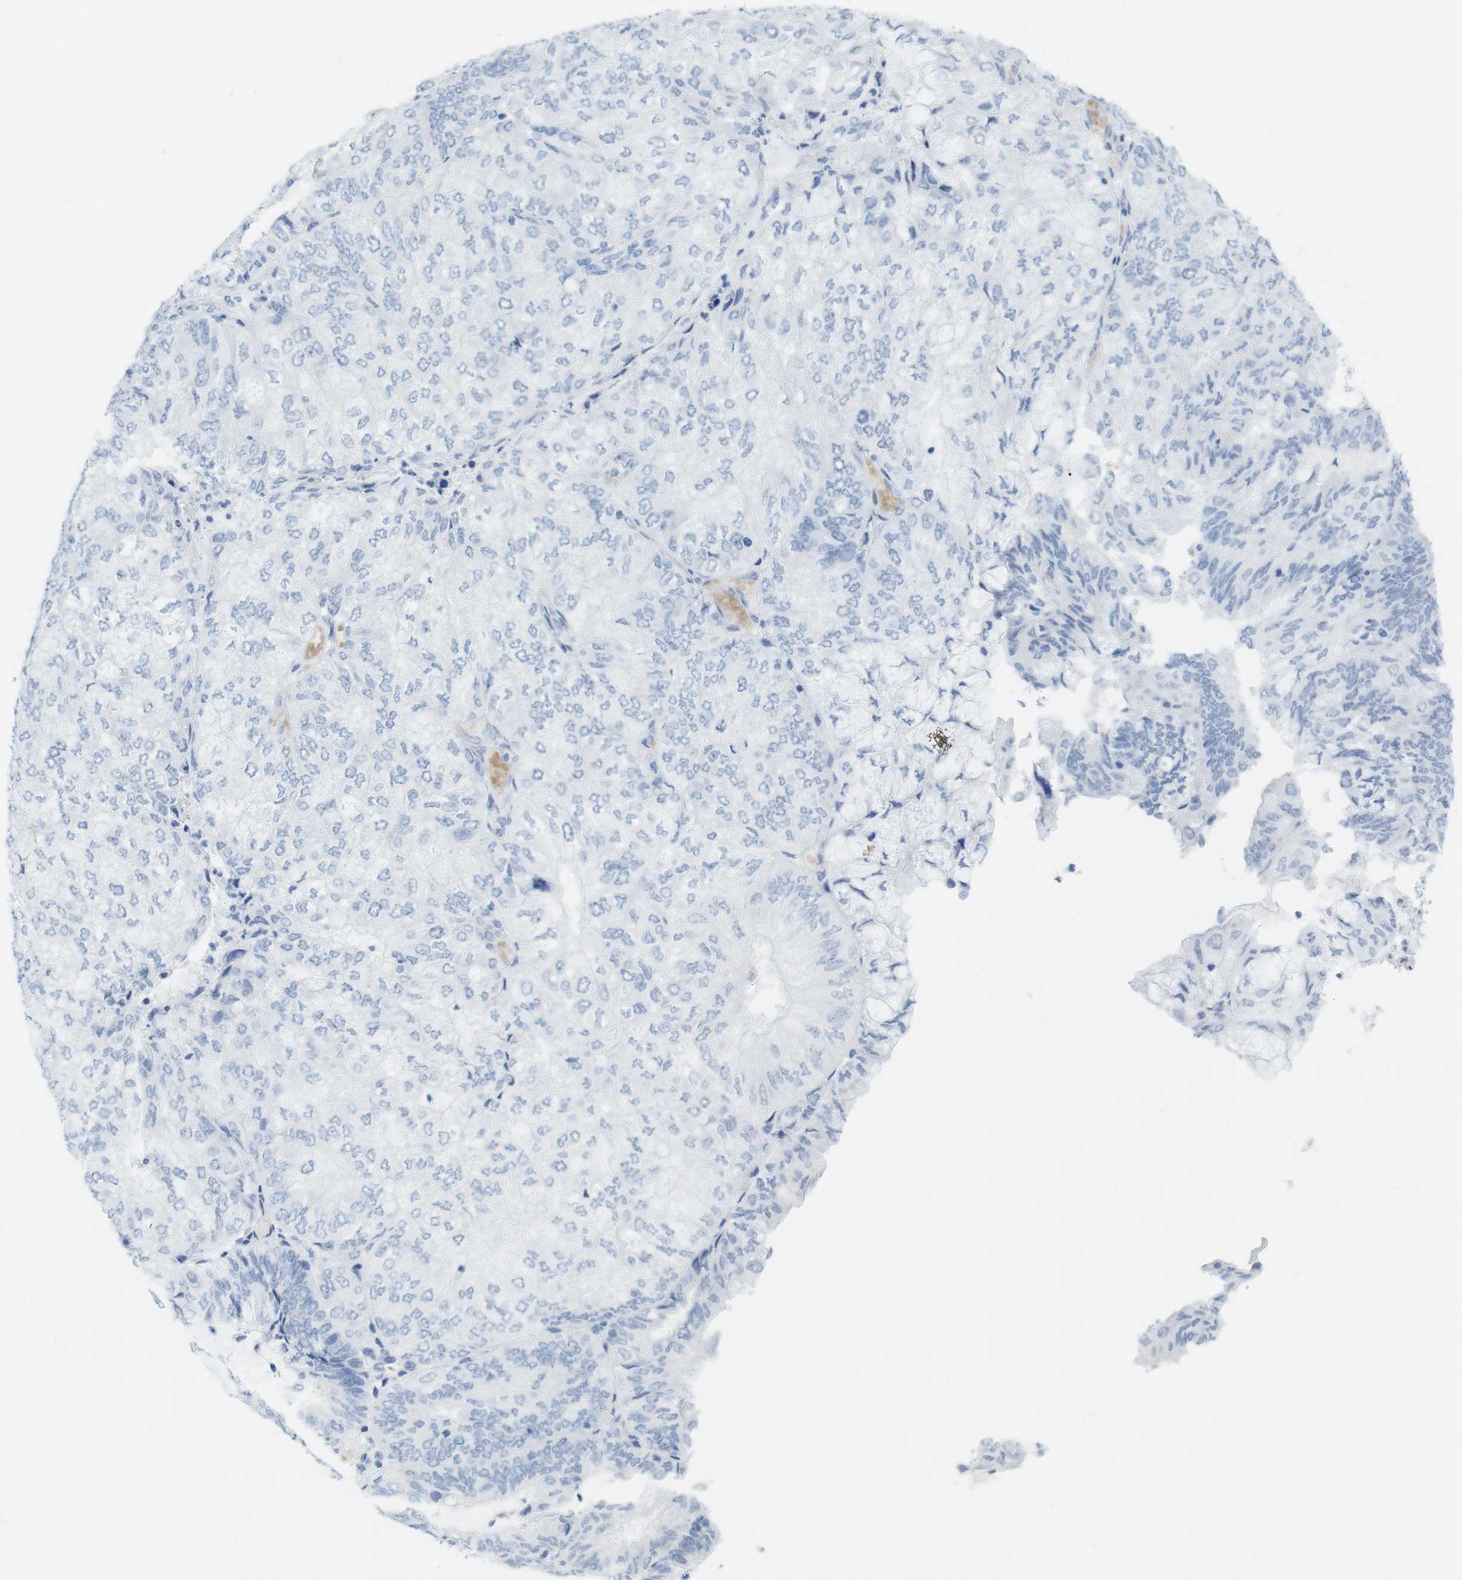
{"staining": {"intensity": "negative", "quantity": "none", "location": "none"}, "tissue": "endometrial cancer", "cell_type": "Tumor cells", "image_type": "cancer", "snomed": [{"axis": "morphology", "description": "Adenocarcinoma, NOS"}, {"axis": "topography", "description": "Endometrium"}], "caption": "Micrograph shows no significant protein positivity in tumor cells of endometrial adenocarcinoma.", "gene": "TNNT2", "patient": {"sex": "female", "age": 81}}